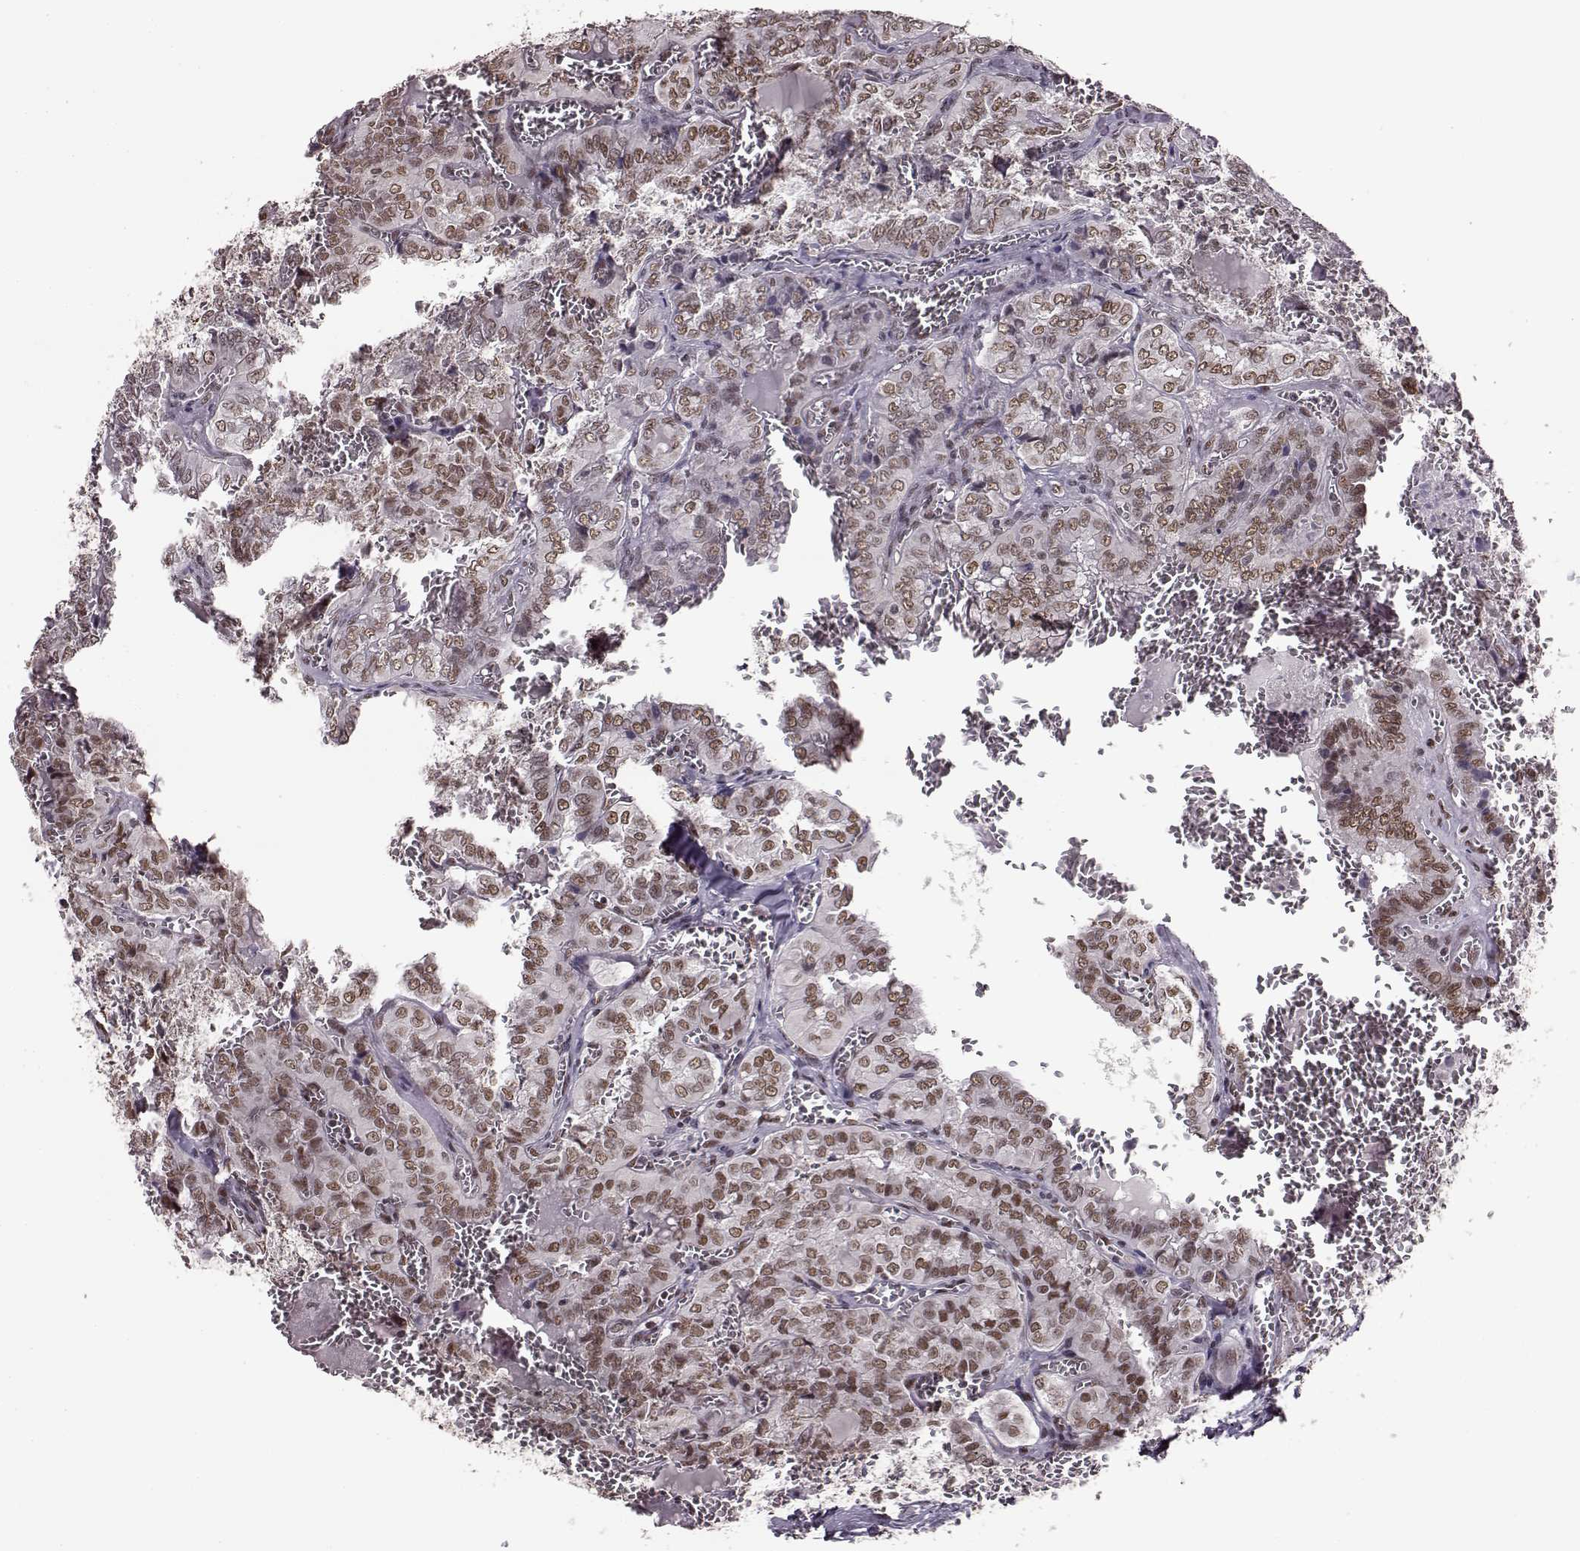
{"staining": {"intensity": "moderate", "quantity": ">75%", "location": "nuclear"}, "tissue": "thyroid cancer", "cell_type": "Tumor cells", "image_type": "cancer", "snomed": [{"axis": "morphology", "description": "Papillary adenocarcinoma, NOS"}, {"axis": "topography", "description": "Thyroid gland"}], "caption": "About >75% of tumor cells in thyroid papillary adenocarcinoma display moderate nuclear protein staining as visualized by brown immunohistochemical staining.", "gene": "FTO", "patient": {"sex": "female", "age": 41}}